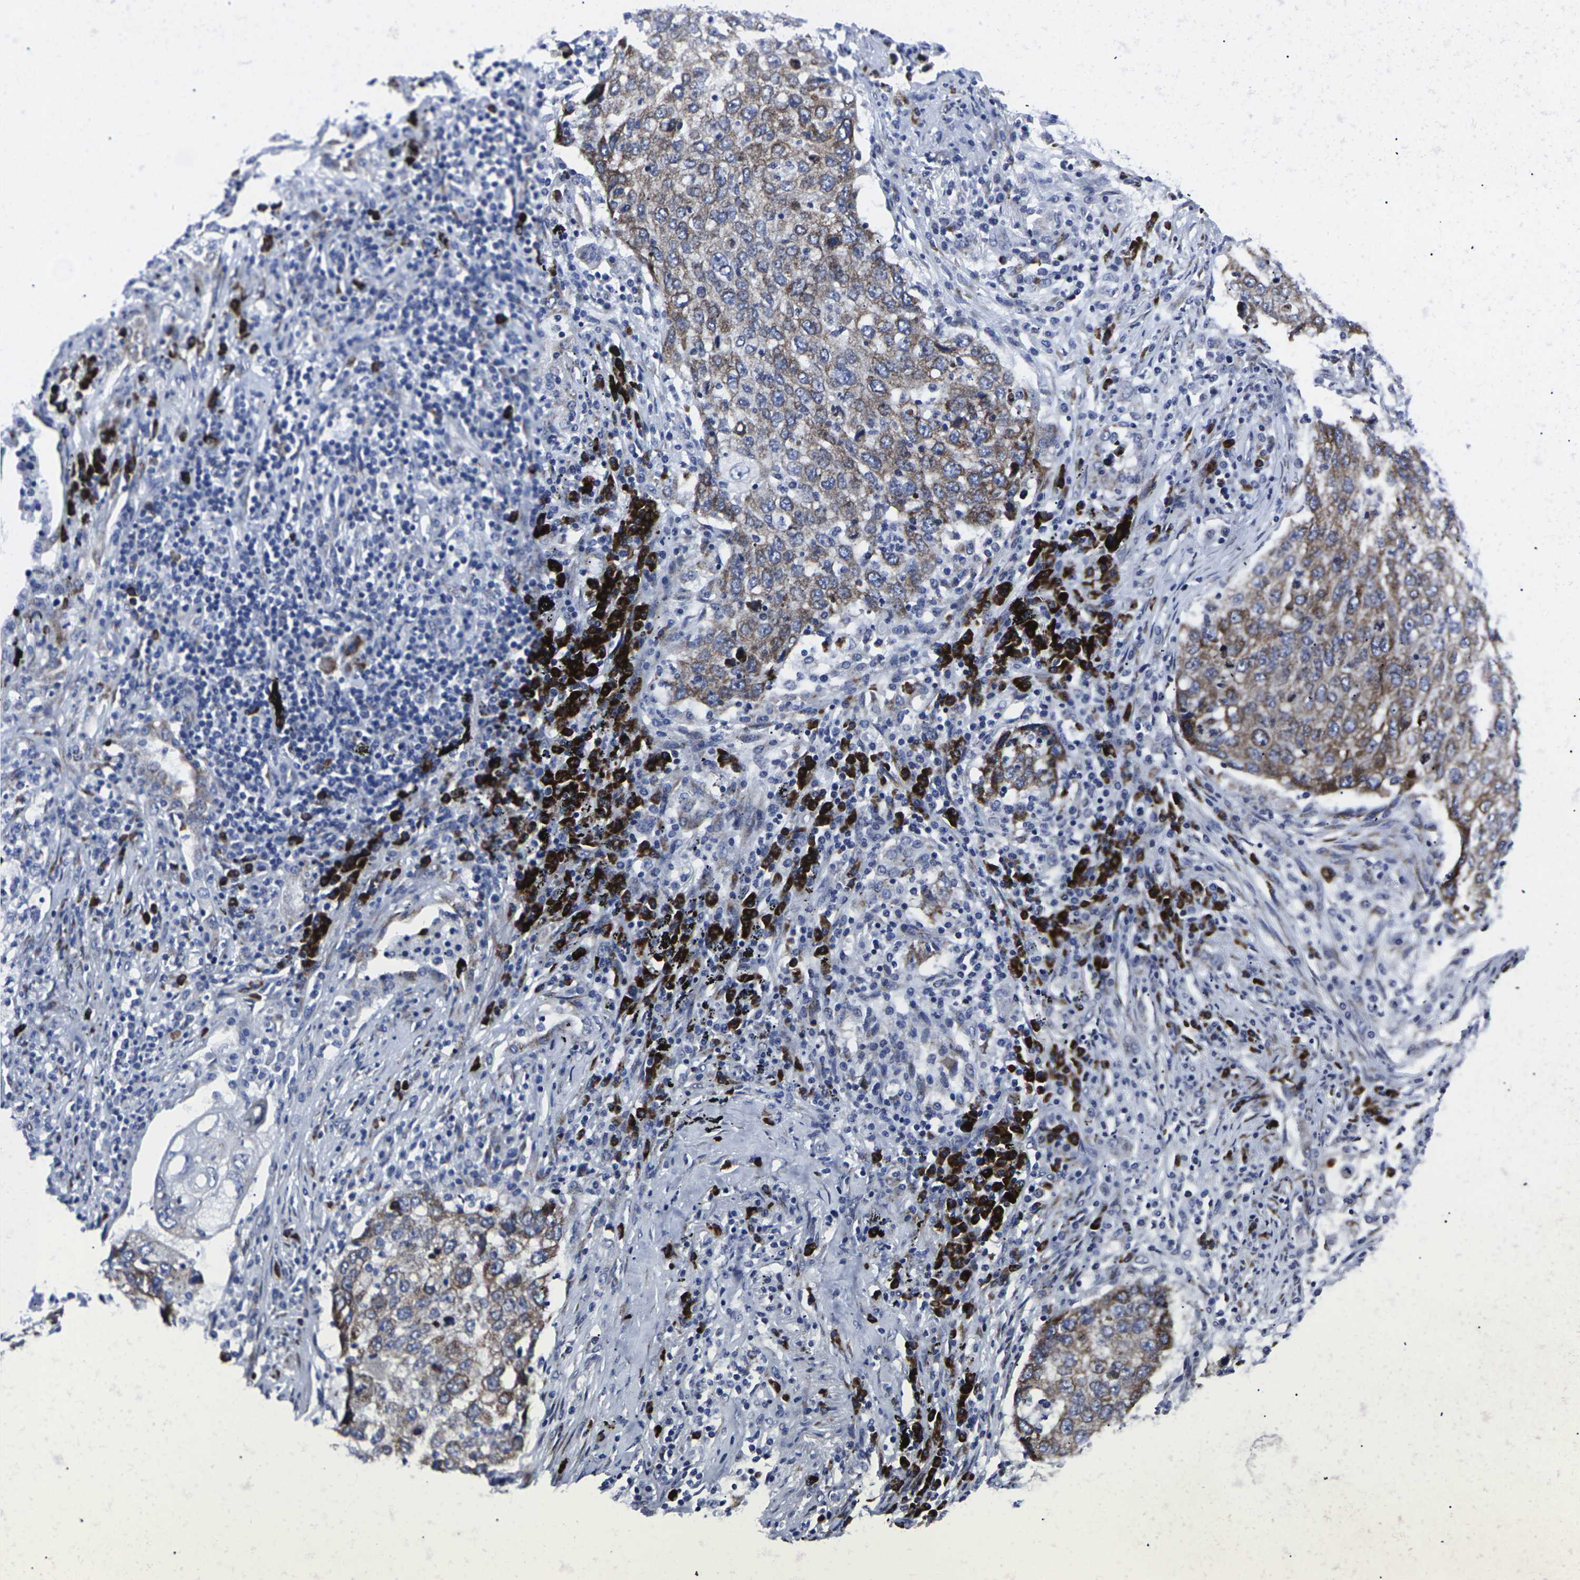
{"staining": {"intensity": "moderate", "quantity": ">75%", "location": "cytoplasmic/membranous"}, "tissue": "lung cancer", "cell_type": "Tumor cells", "image_type": "cancer", "snomed": [{"axis": "morphology", "description": "Squamous cell carcinoma, NOS"}, {"axis": "topography", "description": "Lung"}], "caption": "A high-resolution image shows immunohistochemistry staining of lung squamous cell carcinoma, which reveals moderate cytoplasmic/membranous expression in about >75% of tumor cells.", "gene": "RPN1", "patient": {"sex": "female", "age": 63}}